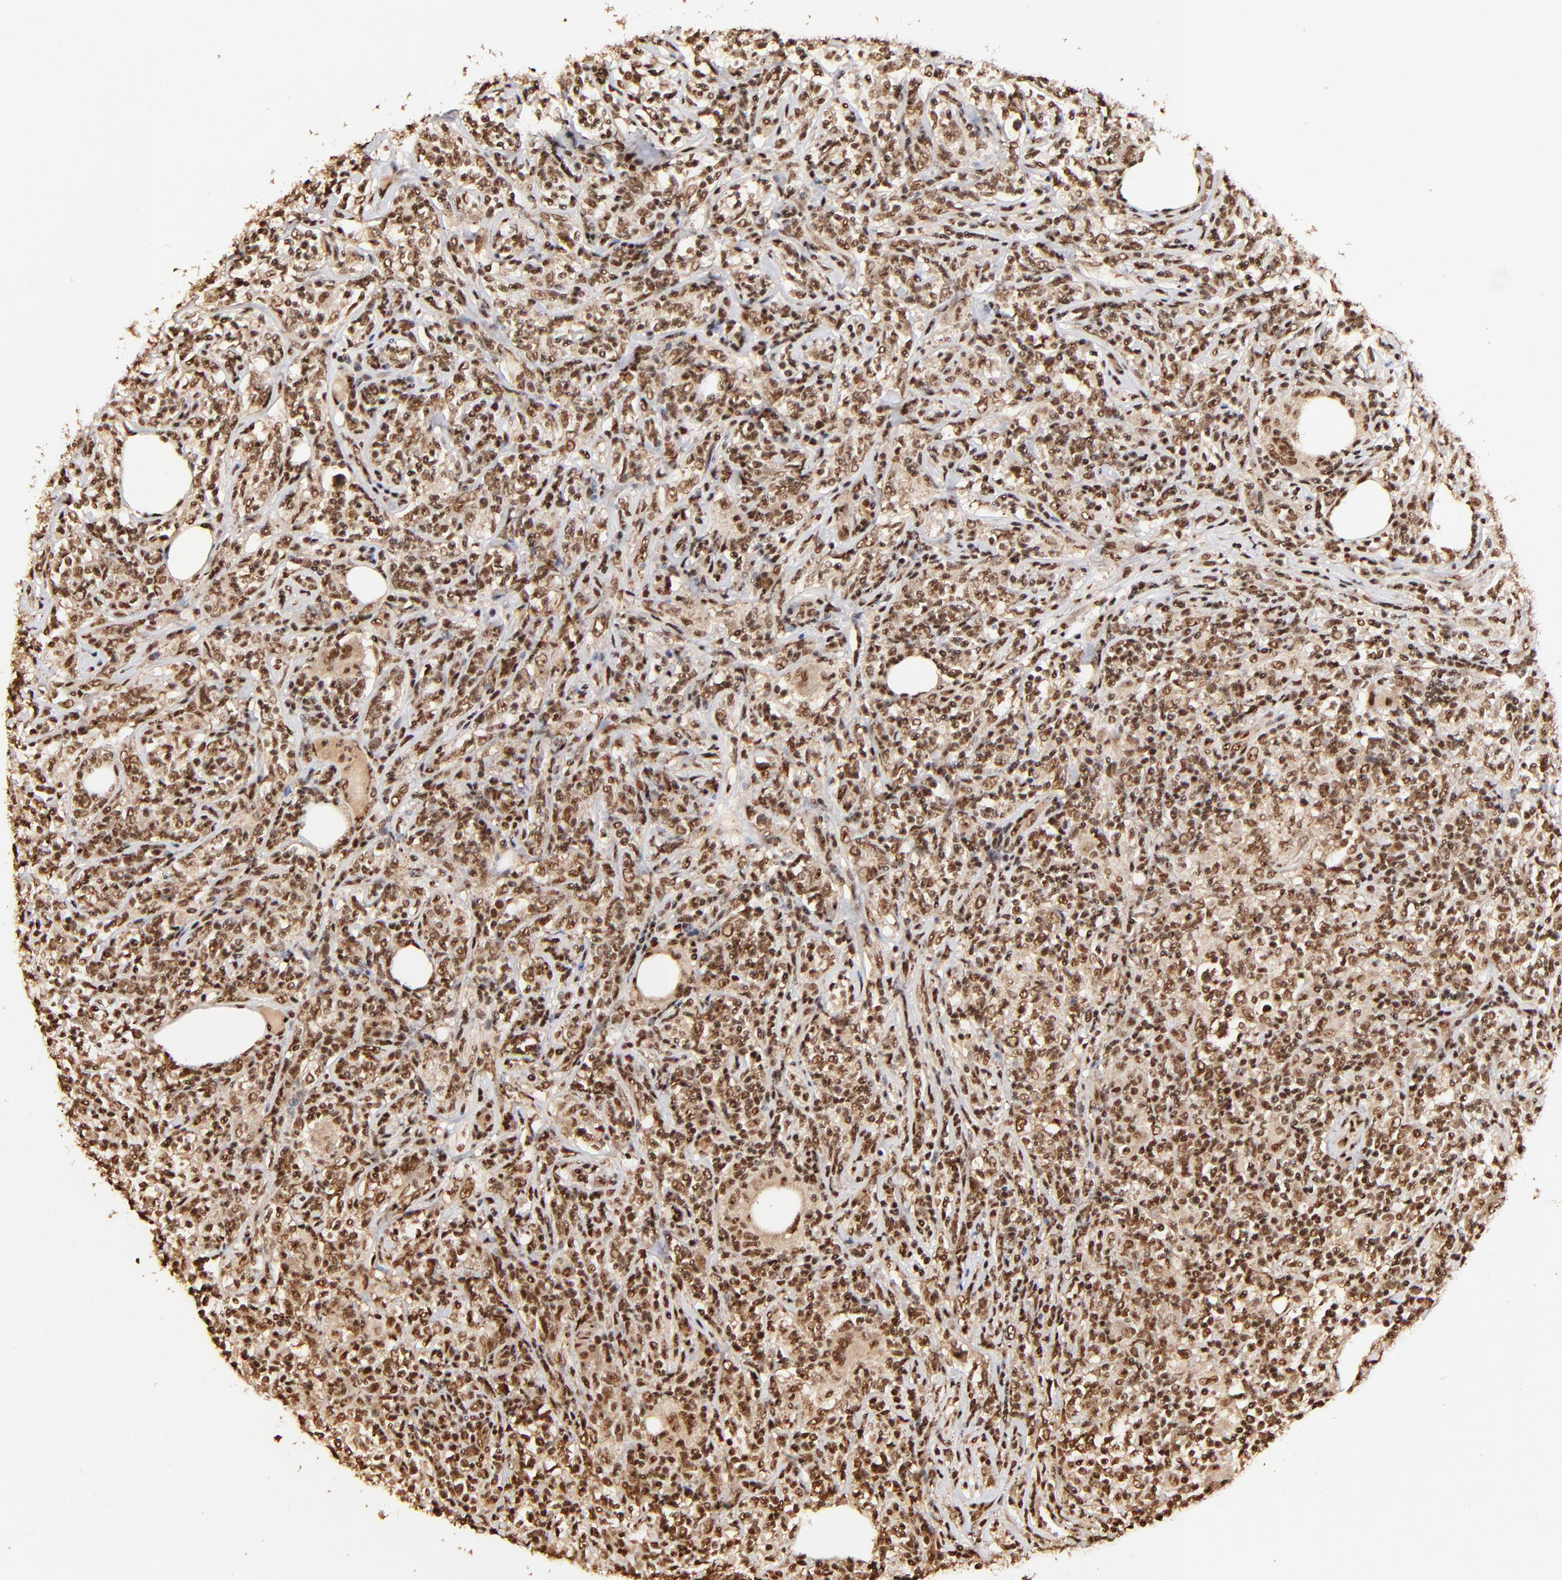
{"staining": {"intensity": "strong", "quantity": ">75%", "location": "cytoplasmic/membranous,nuclear"}, "tissue": "lymphoma", "cell_type": "Tumor cells", "image_type": "cancer", "snomed": [{"axis": "morphology", "description": "Malignant lymphoma, non-Hodgkin's type, High grade"}, {"axis": "topography", "description": "Lymph node"}], "caption": "Immunohistochemistry (IHC) of human lymphoma exhibits high levels of strong cytoplasmic/membranous and nuclear staining in about >75% of tumor cells.", "gene": "MED12", "patient": {"sex": "female", "age": 84}}